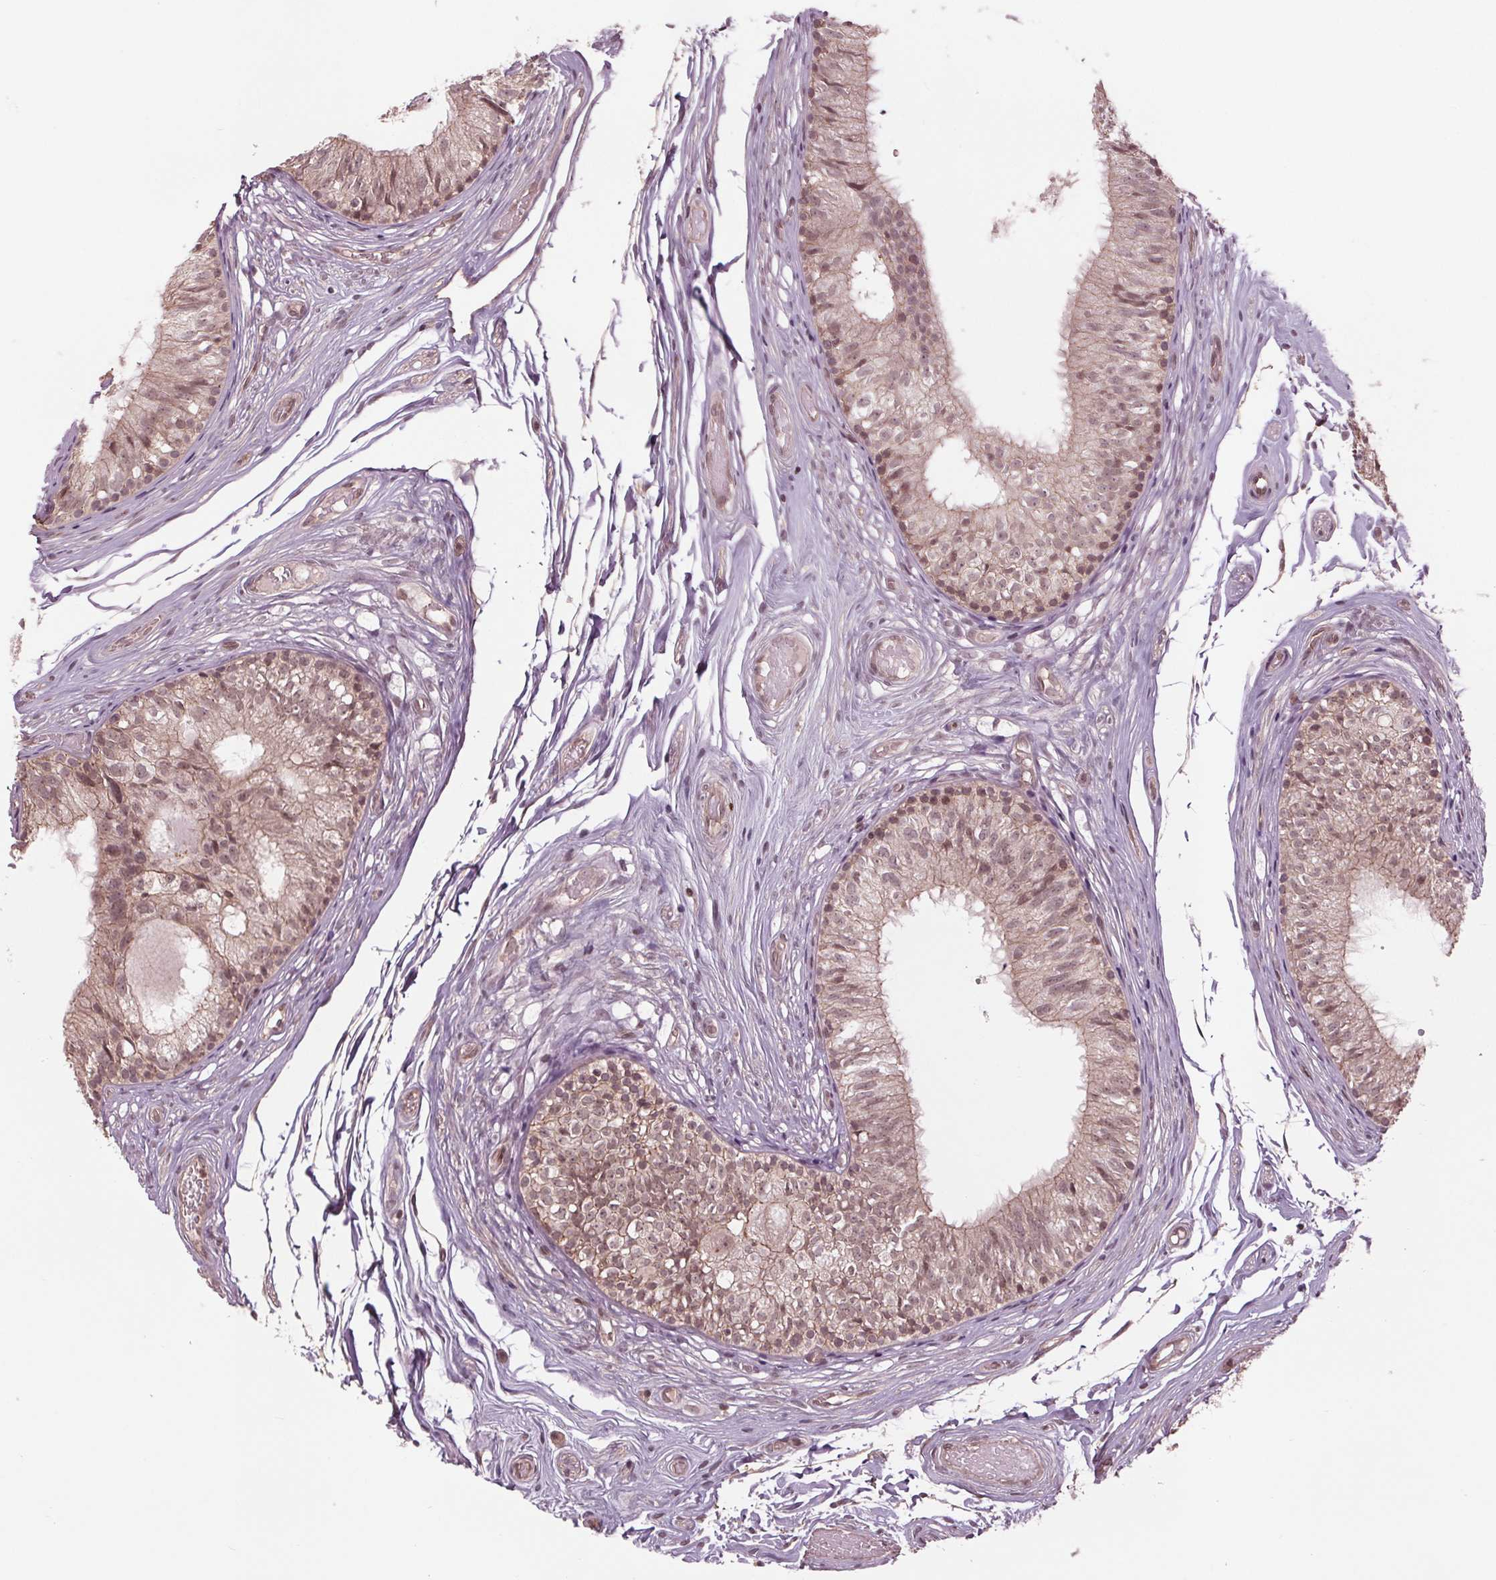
{"staining": {"intensity": "weak", "quantity": "25%-75%", "location": "cytoplasmic/membranous,nuclear"}, "tissue": "epididymis", "cell_type": "Glandular cells", "image_type": "normal", "snomed": [{"axis": "morphology", "description": "Normal tissue, NOS"}, {"axis": "topography", "description": "Epididymis"}], "caption": "The photomicrograph demonstrates a brown stain indicating the presence of a protein in the cytoplasmic/membranous,nuclear of glandular cells in epididymis. Using DAB (brown) and hematoxylin (blue) stains, captured at high magnification using brightfield microscopy.", "gene": "BTBD1", "patient": {"sex": "male", "age": 29}}